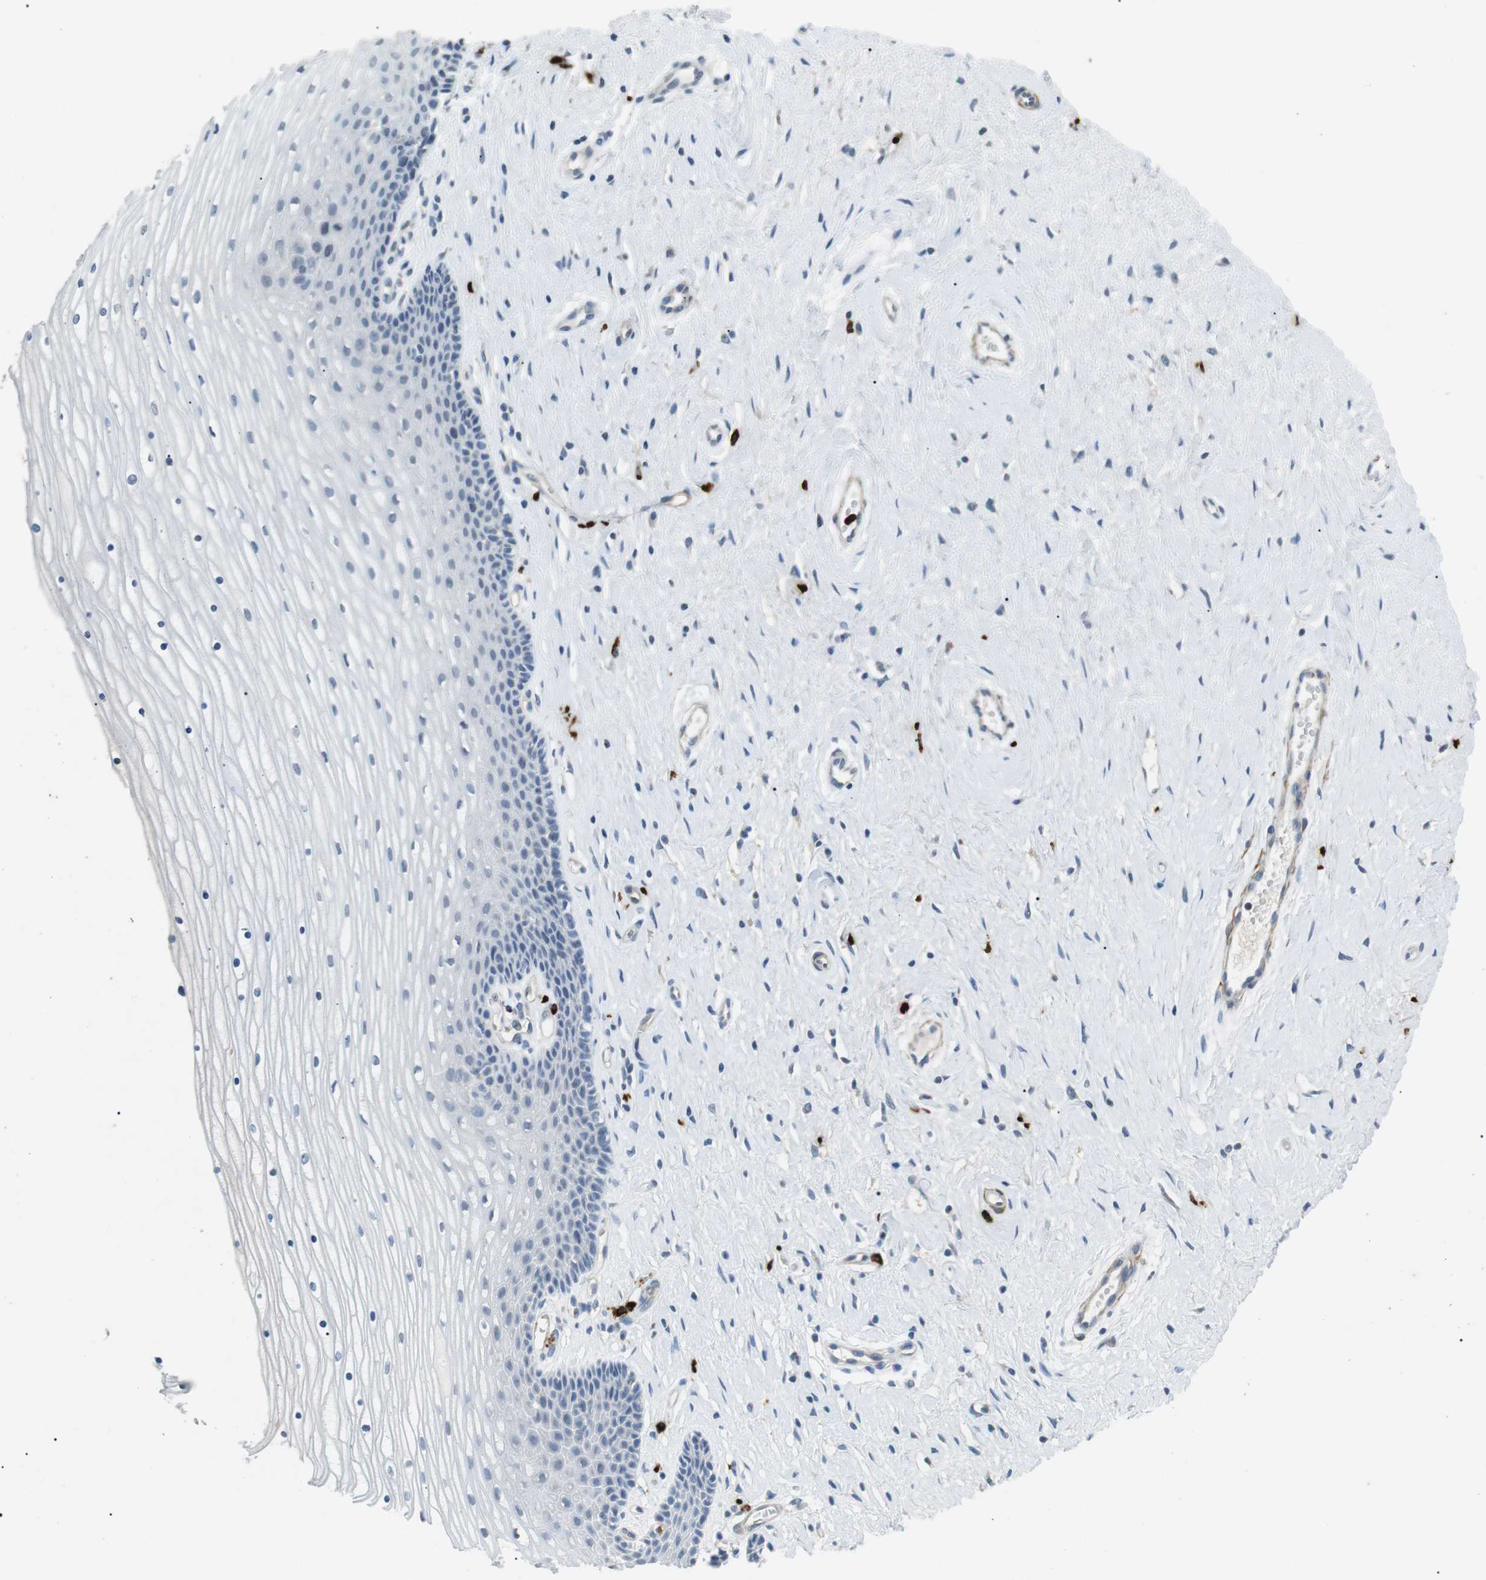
{"staining": {"intensity": "negative", "quantity": "none", "location": "none"}, "tissue": "cervix", "cell_type": "Glandular cells", "image_type": "normal", "snomed": [{"axis": "morphology", "description": "Normal tissue, NOS"}, {"axis": "topography", "description": "Cervix"}], "caption": "Glandular cells are negative for protein expression in unremarkable human cervix. Nuclei are stained in blue.", "gene": "GZMM", "patient": {"sex": "female", "age": 39}}